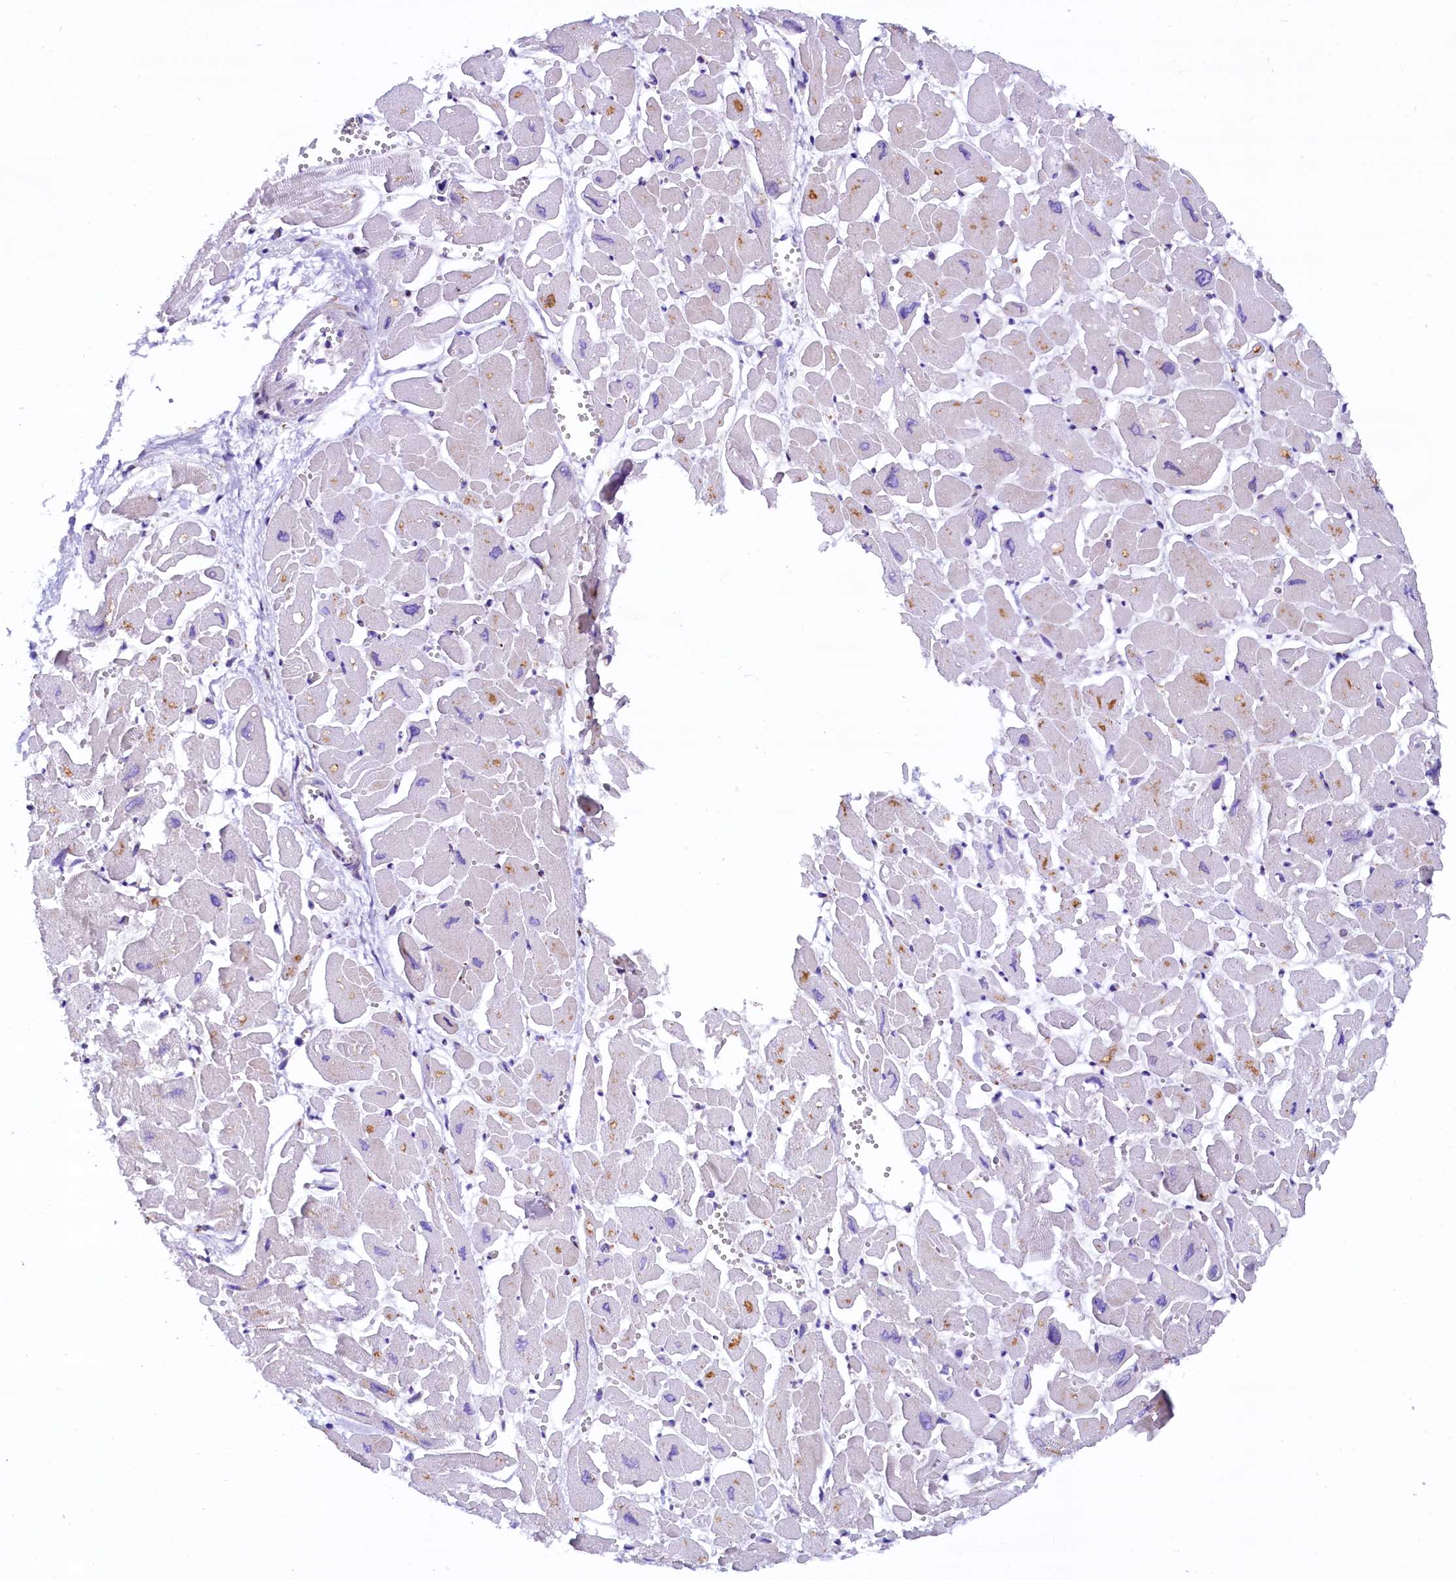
{"staining": {"intensity": "negative", "quantity": "none", "location": "none"}, "tissue": "heart muscle", "cell_type": "Cardiomyocytes", "image_type": "normal", "snomed": [{"axis": "morphology", "description": "Normal tissue, NOS"}, {"axis": "topography", "description": "Heart"}], "caption": "Immunohistochemistry of benign heart muscle shows no positivity in cardiomyocytes.", "gene": "CMTR2", "patient": {"sex": "male", "age": 54}}